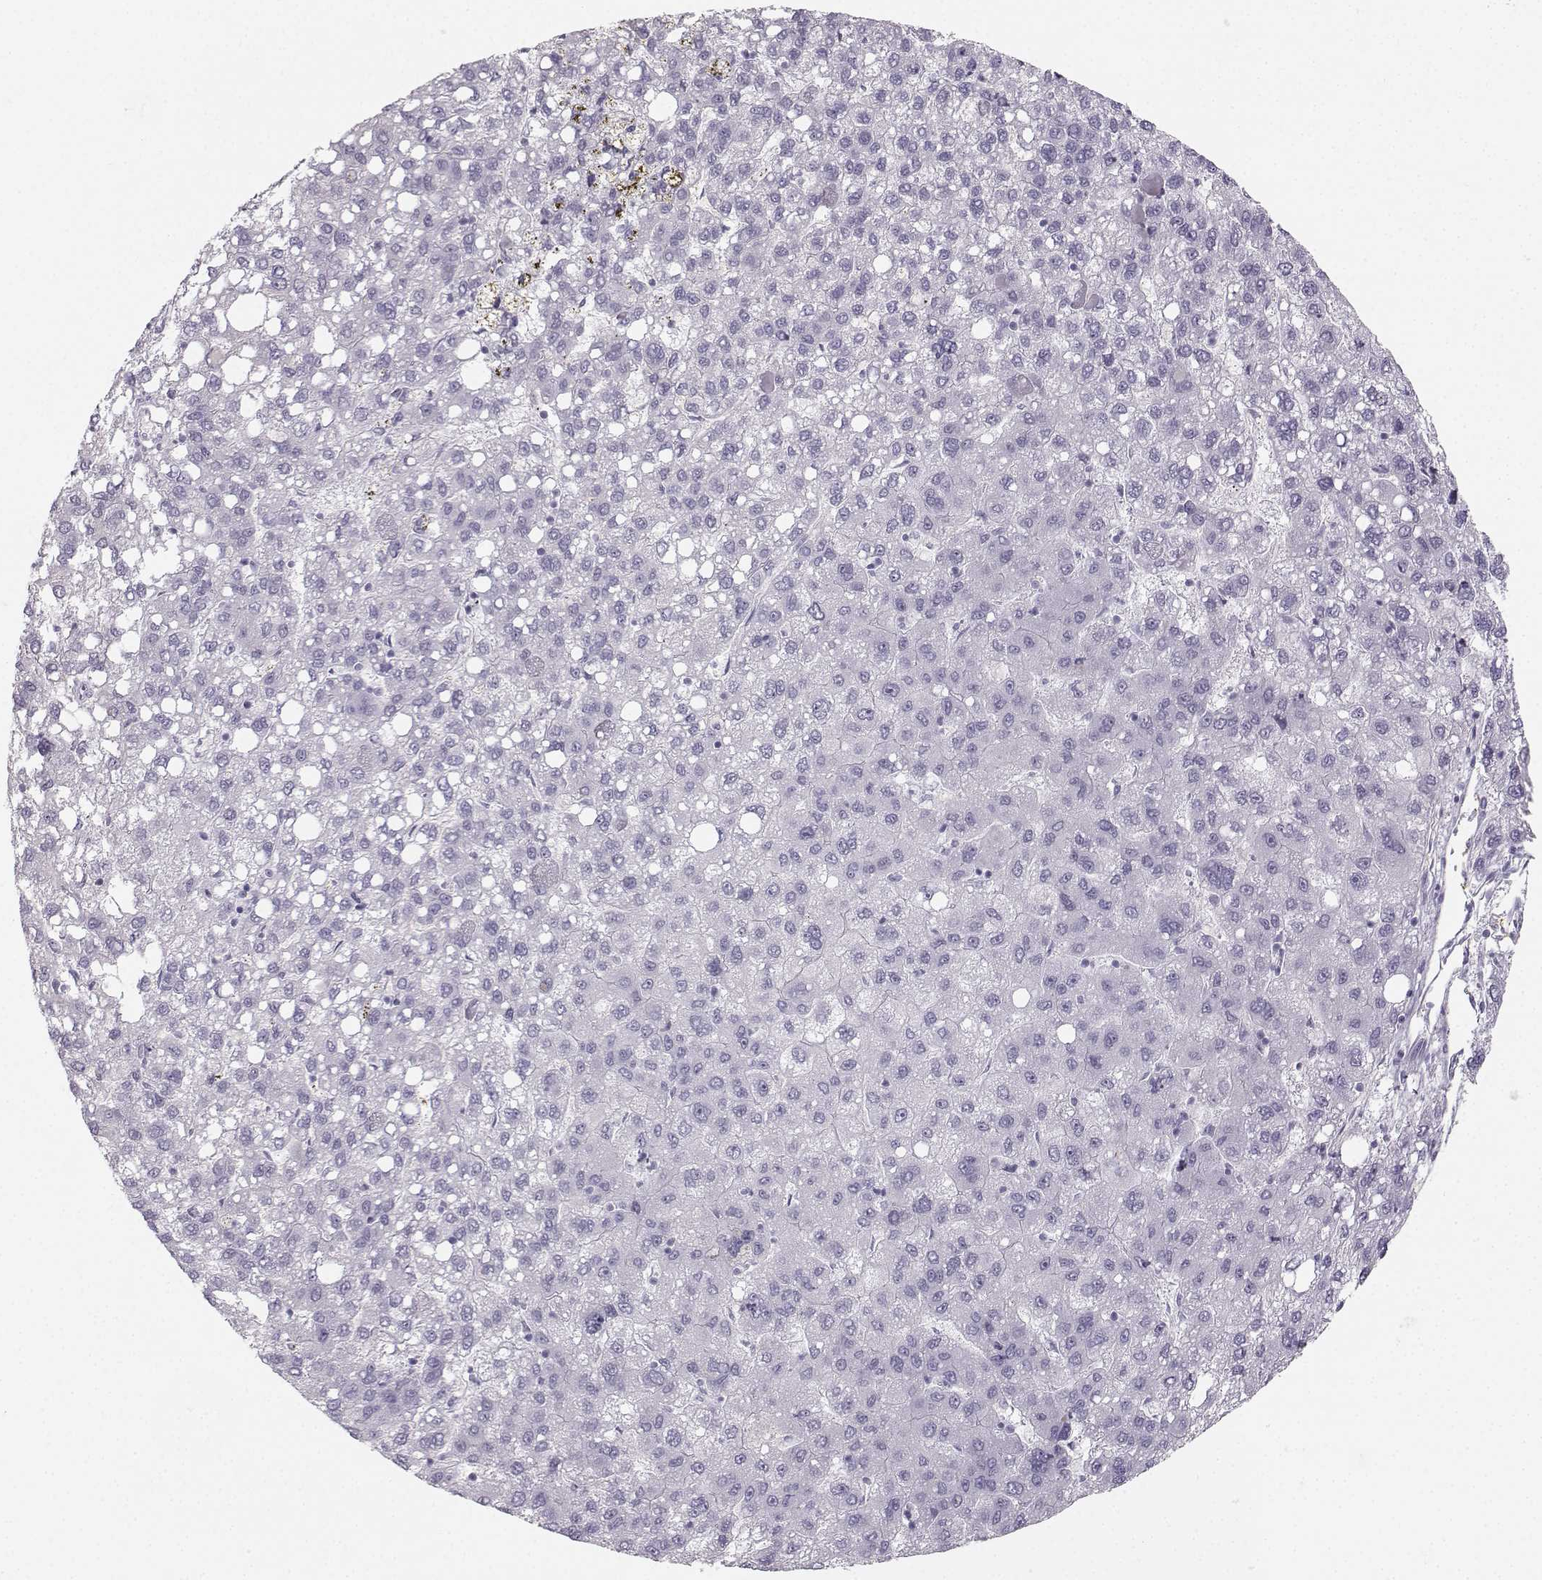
{"staining": {"intensity": "negative", "quantity": "none", "location": "none"}, "tissue": "liver cancer", "cell_type": "Tumor cells", "image_type": "cancer", "snomed": [{"axis": "morphology", "description": "Carcinoma, Hepatocellular, NOS"}, {"axis": "topography", "description": "Liver"}], "caption": "Tumor cells are negative for protein expression in human liver cancer. The staining was performed using DAB (3,3'-diaminobenzidine) to visualize the protein expression in brown, while the nuclei were stained in blue with hematoxylin (Magnification: 20x).", "gene": "CASR", "patient": {"sex": "female", "age": 82}}